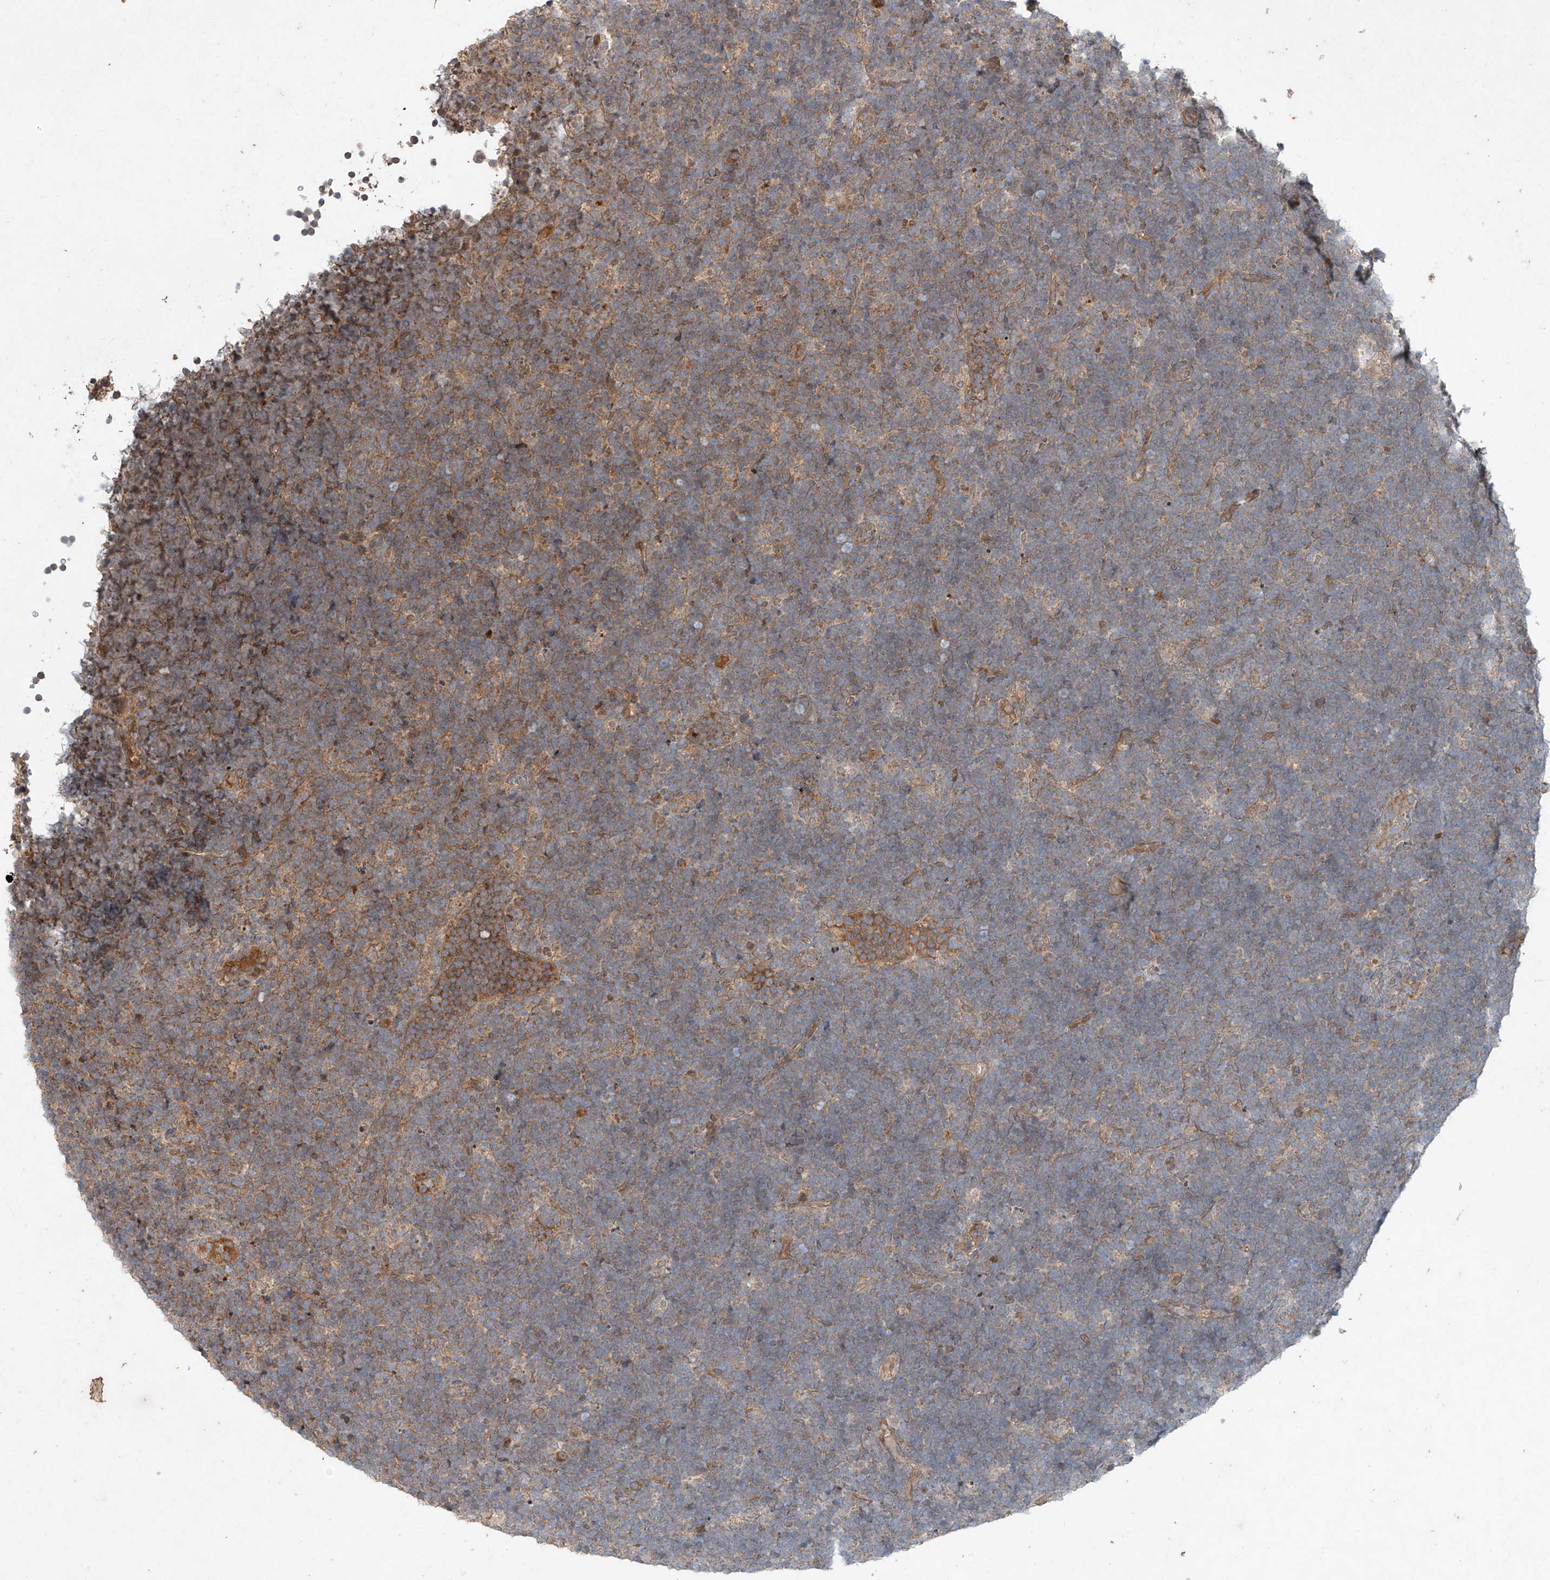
{"staining": {"intensity": "moderate", "quantity": "25%-75%", "location": "cytoplasmic/membranous"}, "tissue": "lymphoma", "cell_type": "Tumor cells", "image_type": "cancer", "snomed": [{"axis": "morphology", "description": "Malignant lymphoma, non-Hodgkin's type, High grade"}, {"axis": "topography", "description": "Lymph node"}], "caption": "There is medium levels of moderate cytoplasmic/membranous expression in tumor cells of malignant lymphoma, non-Hodgkin's type (high-grade), as demonstrated by immunohistochemical staining (brown color).", "gene": "IER5", "patient": {"sex": "male", "age": 13}}